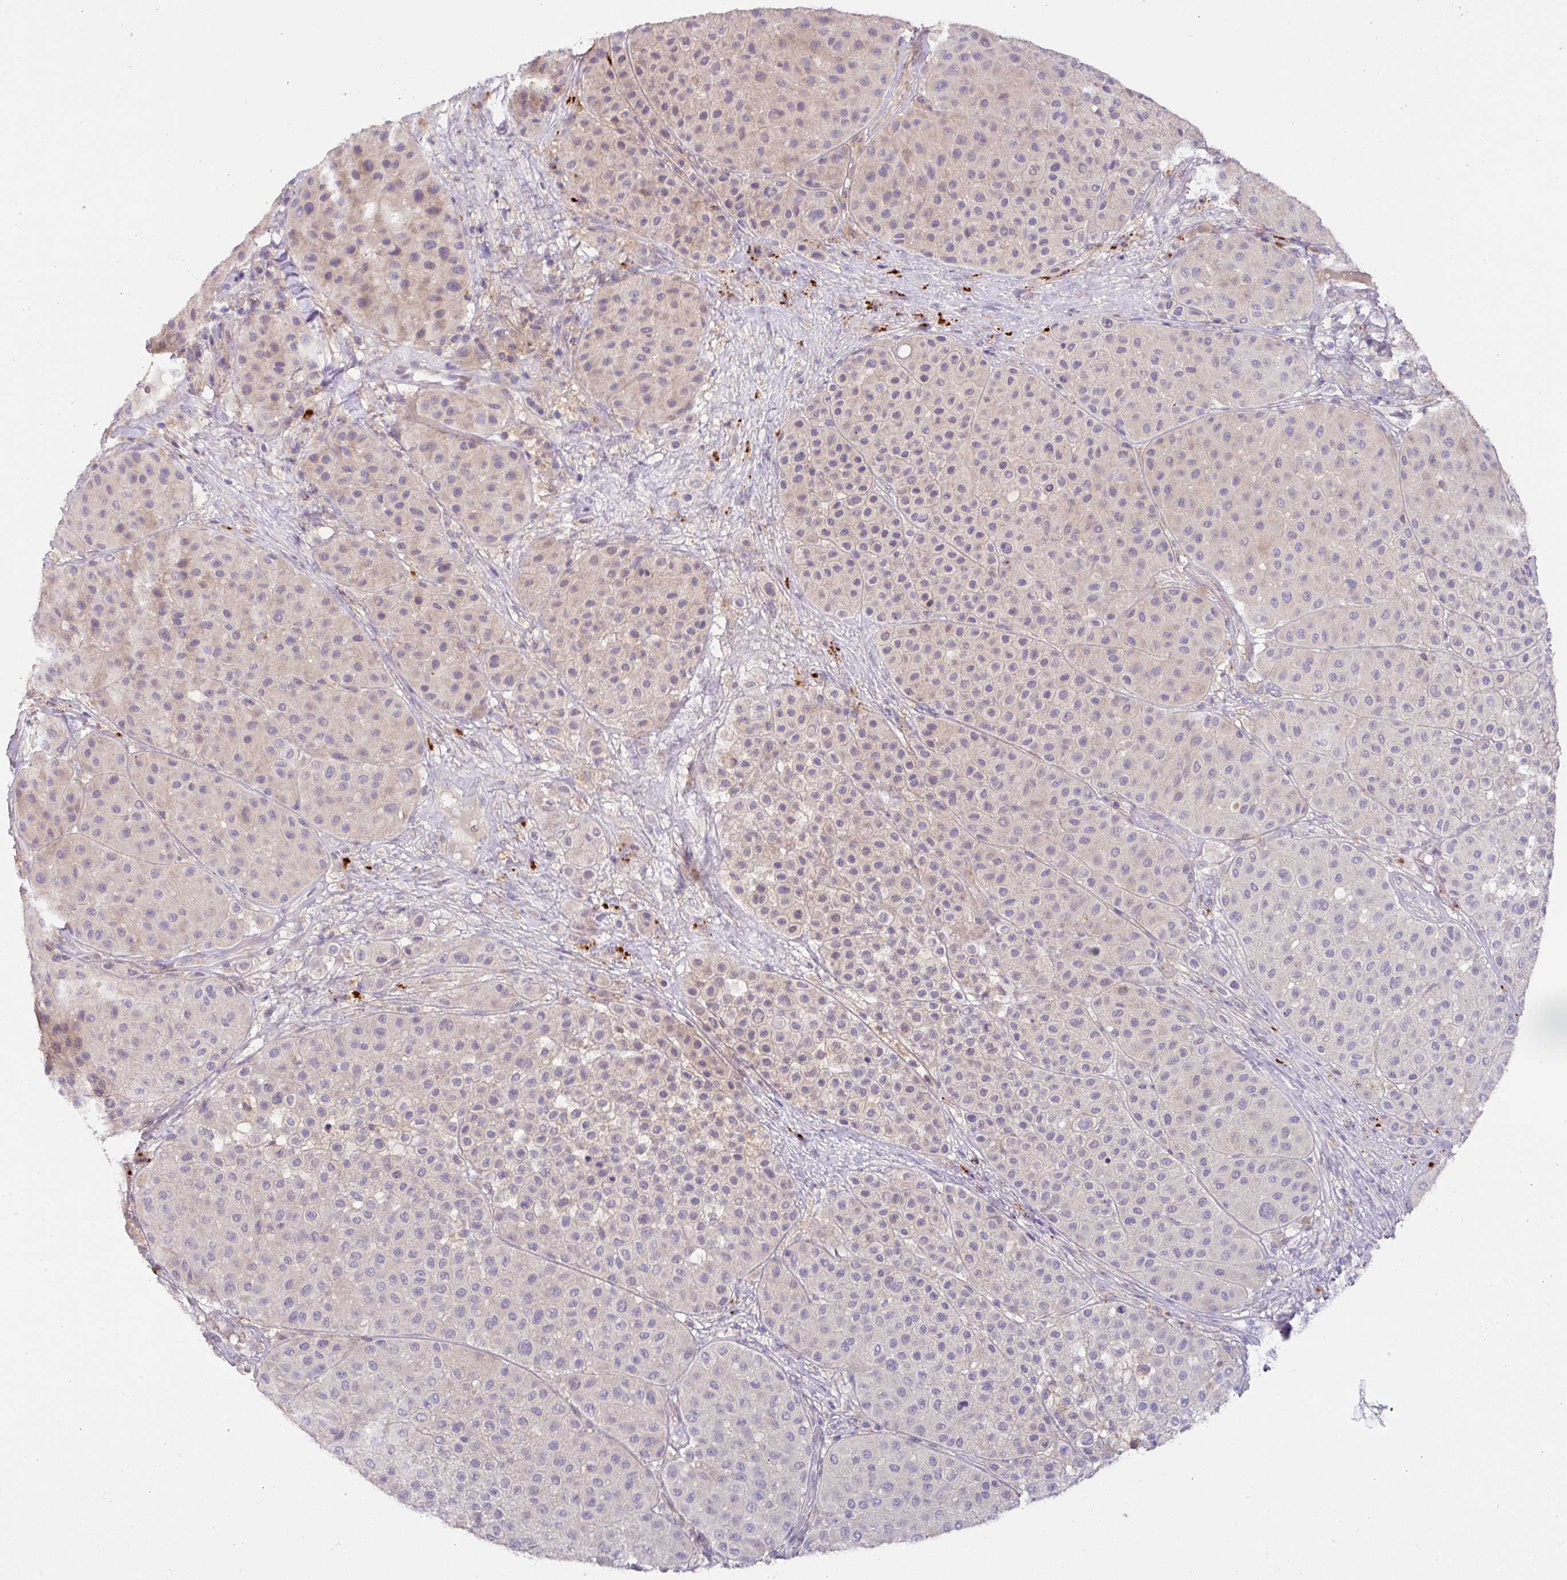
{"staining": {"intensity": "weak", "quantity": "<25%", "location": "cytoplasmic/membranous"}, "tissue": "melanoma", "cell_type": "Tumor cells", "image_type": "cancer", "snomed": [{"axis": "morphology", "description": "Malignant melanoma, Metastatic site"}, {"axis": "topography", "description": "Smooth muscle"}], "caption": "An IHC photomicrograph of melanoma is shown. There is no staining in tumor cells of melanoma.", "gene": "HOXC13", "patient": {"sex": "male", "age": 41}}